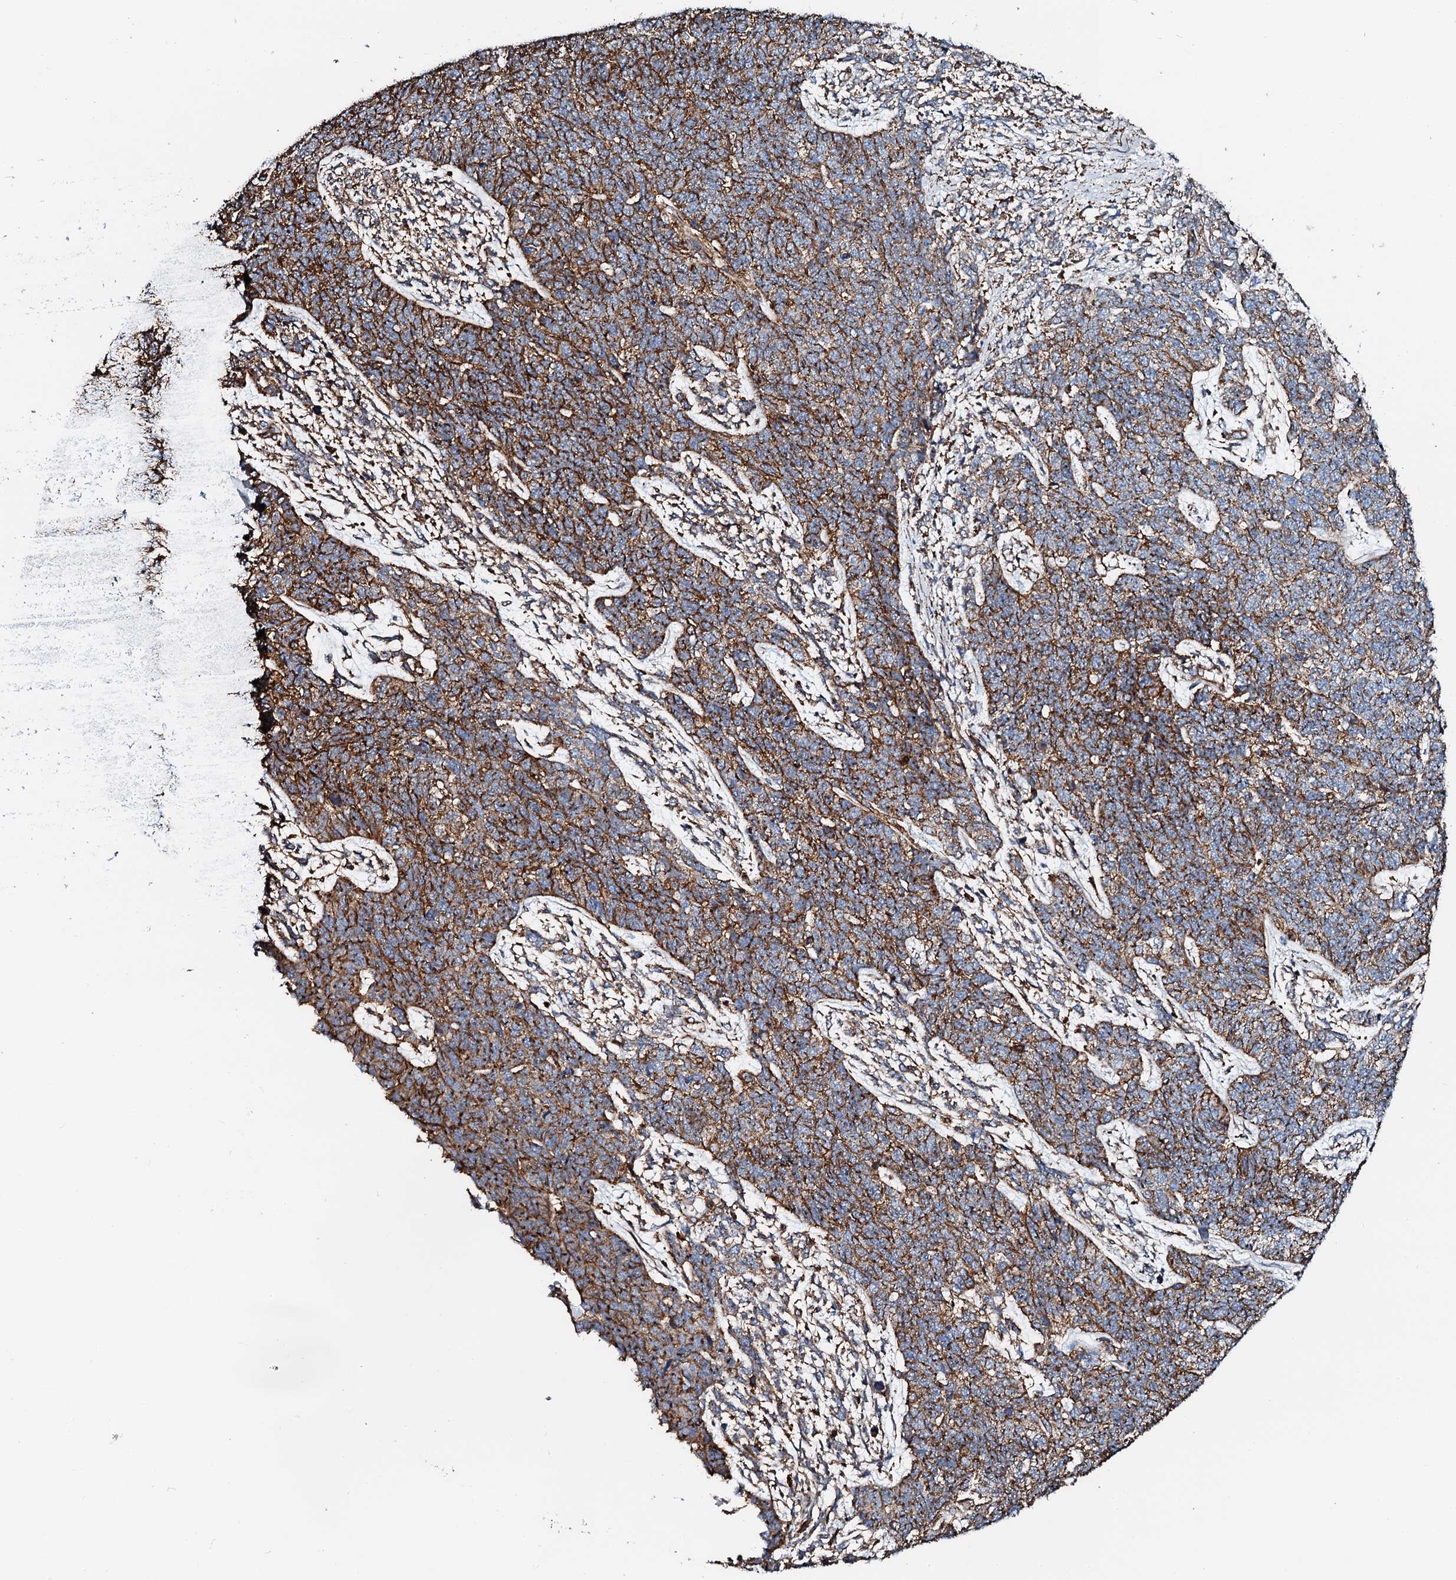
{"staining": {"intensity": "moderate", "quantity": ">75%", "location": "cytoplasmic/membranous"}, "tissue": "cervical cancer", "cell_type": "Tumor cells", "image_type": "cancer", "snomed": [{"axis": "morphology", "description": "Squamous cell carcinoma, NOS"}, {"axis": "topography", "description": "Cervix"}], "caption": "Cervical cancer (squamous cell carcinoma) stained with DAB (3,3'-diaminobenzidine) immunohistochemistry demonstrates medium levels of moderate cytoplasmic/membranous staining in about >75% of tumor cells.", "gene": "INTS10", "patient": {"sex": "female", "age": 63}}